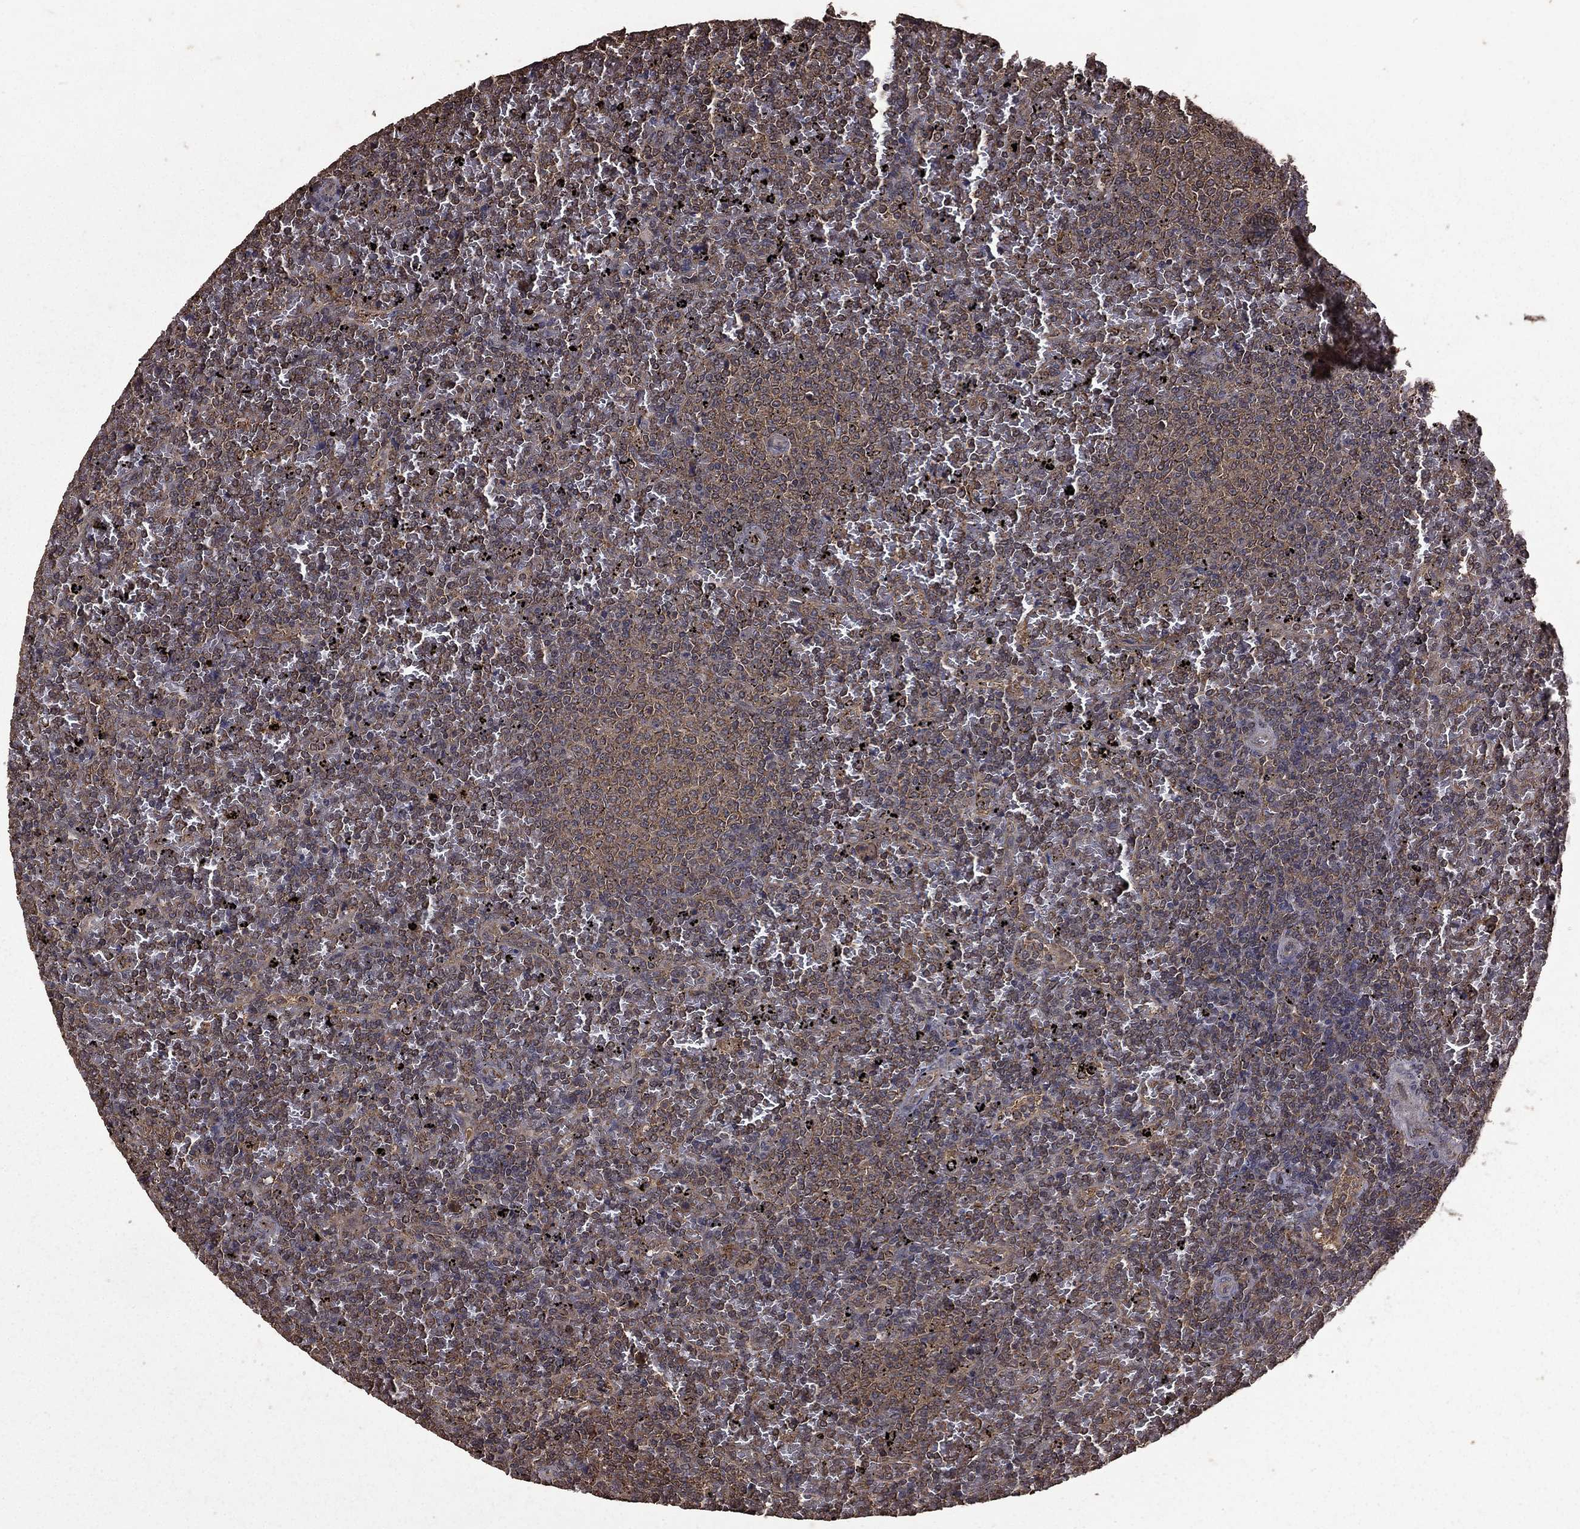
{"staining": {"intensity": "negative", "quantity": "none", "location": "none"}, "tissue": "lymphoma", "cell_type": "Tumor cells", "image_type": "cancer", "snomed": [{"axis": "morphology", "description": "Malignant lymphoma, non-Hodgkin's type, Low grade"}, {"axis": "topography", "description": "Spleen"}], "caption": "This is a micrograph of IHC staining of low-grade malignant lymphoma, non-Hodgkin's type, which shows no staining in tumor cells. (DAB (3,3'-diaminobenzidine) immunohistochemistry (IHC) with hematoxylin counter stain).", "gene": "BIRC6", "patient": {"sex": "female", "age": 77}}